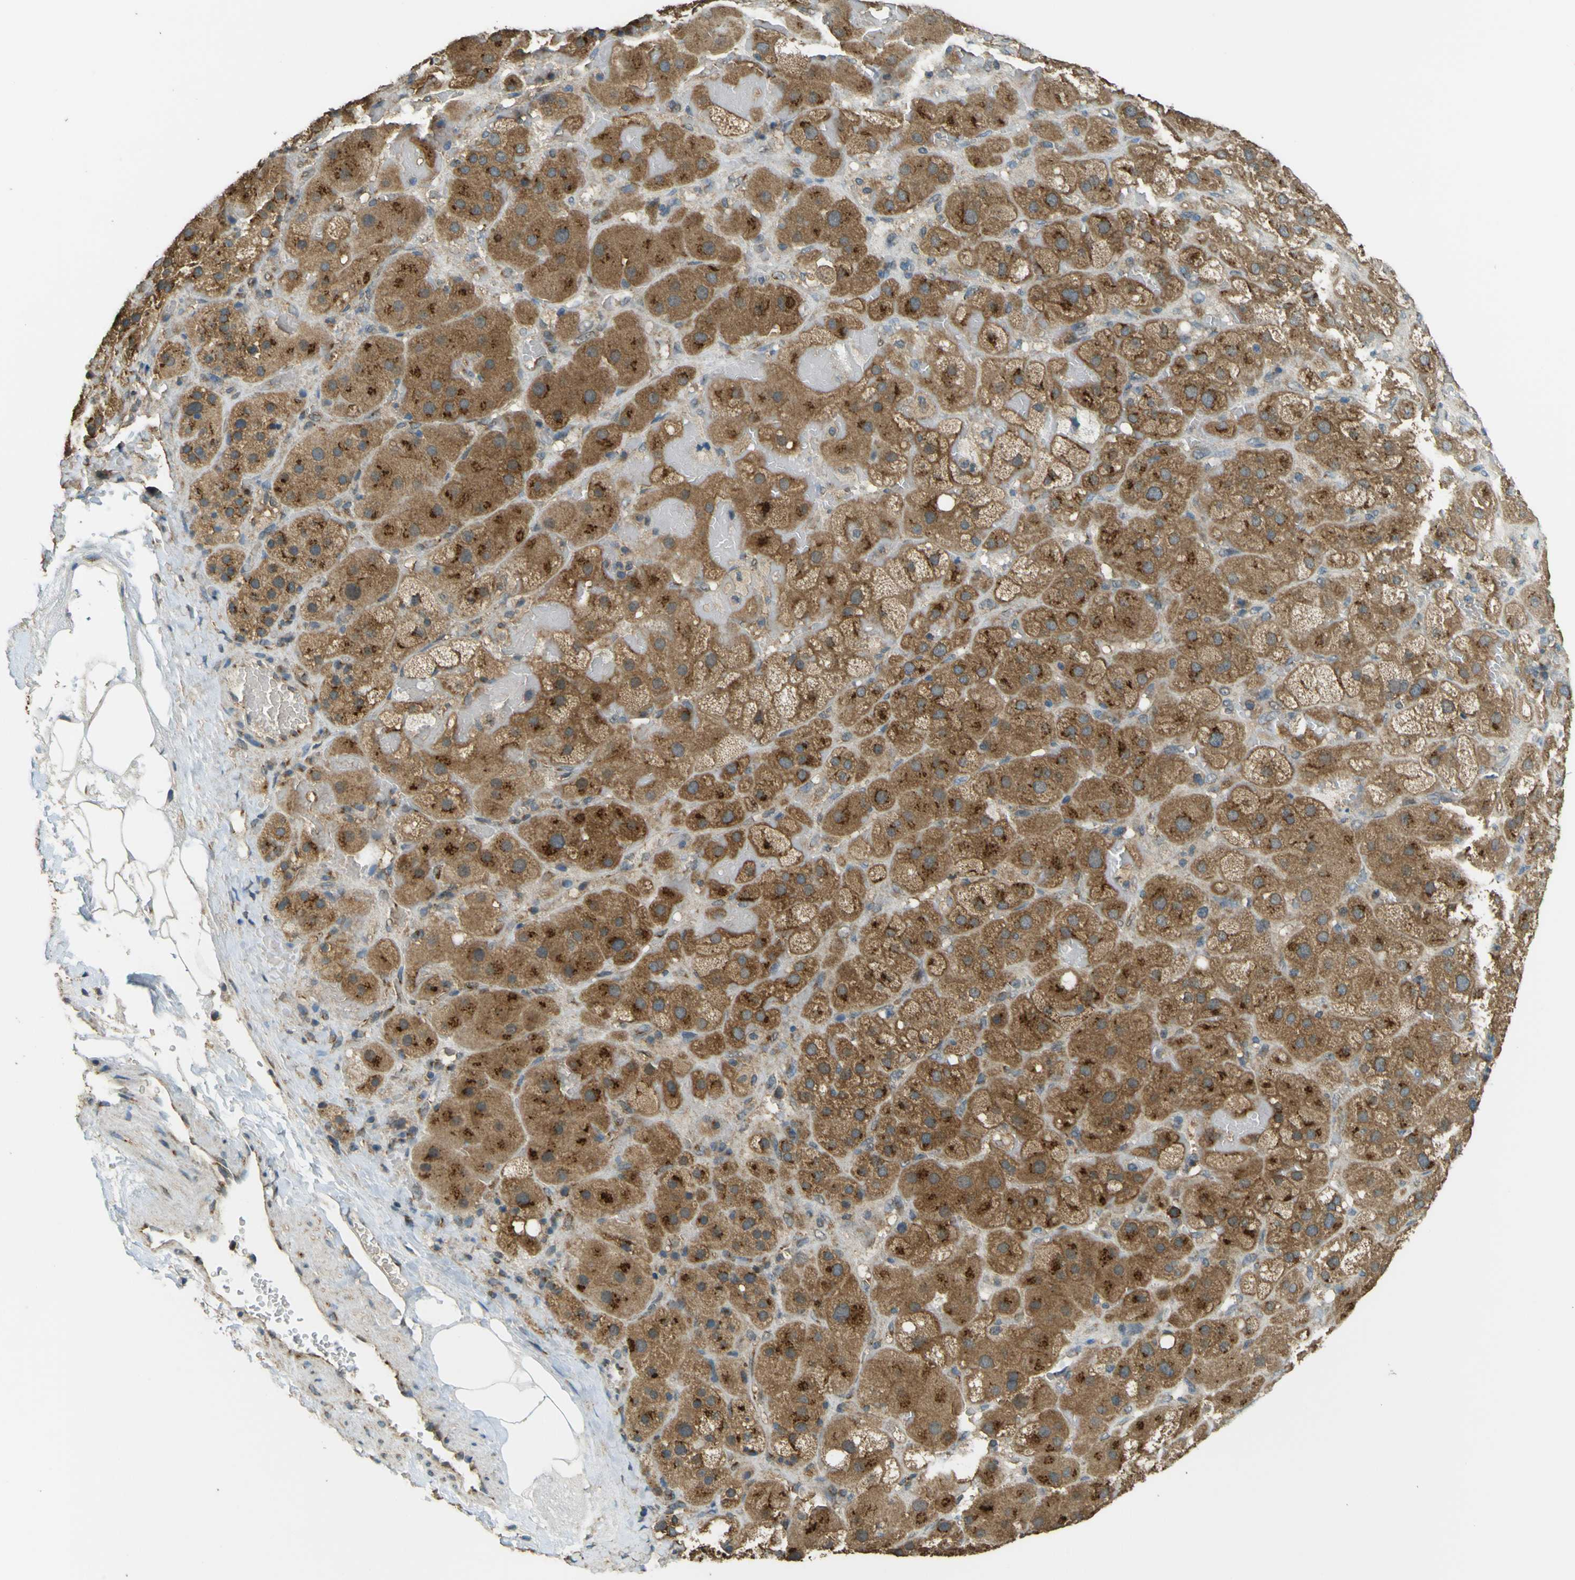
{"staining": {"intensity": "strong", "quantity": ">75%", "location": "cytoplasmic/membranous"}, "tissue": "adrenal gland", "cell_type": "Glandular cells", "image_type": "normal", "snomed": [{"axis": "morphology", "description": "Normal tissue, NOS"}, {"axis": "topography", "description": "Adrenal gland"}], "caption": "Immunohistochemistry (IHC) (DAB (3,3'-diaminobenzidine)) staining of benign adrenal gland reveals strong cytoplasmic/membranous protein staining in approximately >75% of glandular cells. Immunohistochemistry (IHC) stains the protein in brown and the nuclei are stained blue.", "gene": "GOLGA1", "patient": {"sex": "female", "age": 47}}